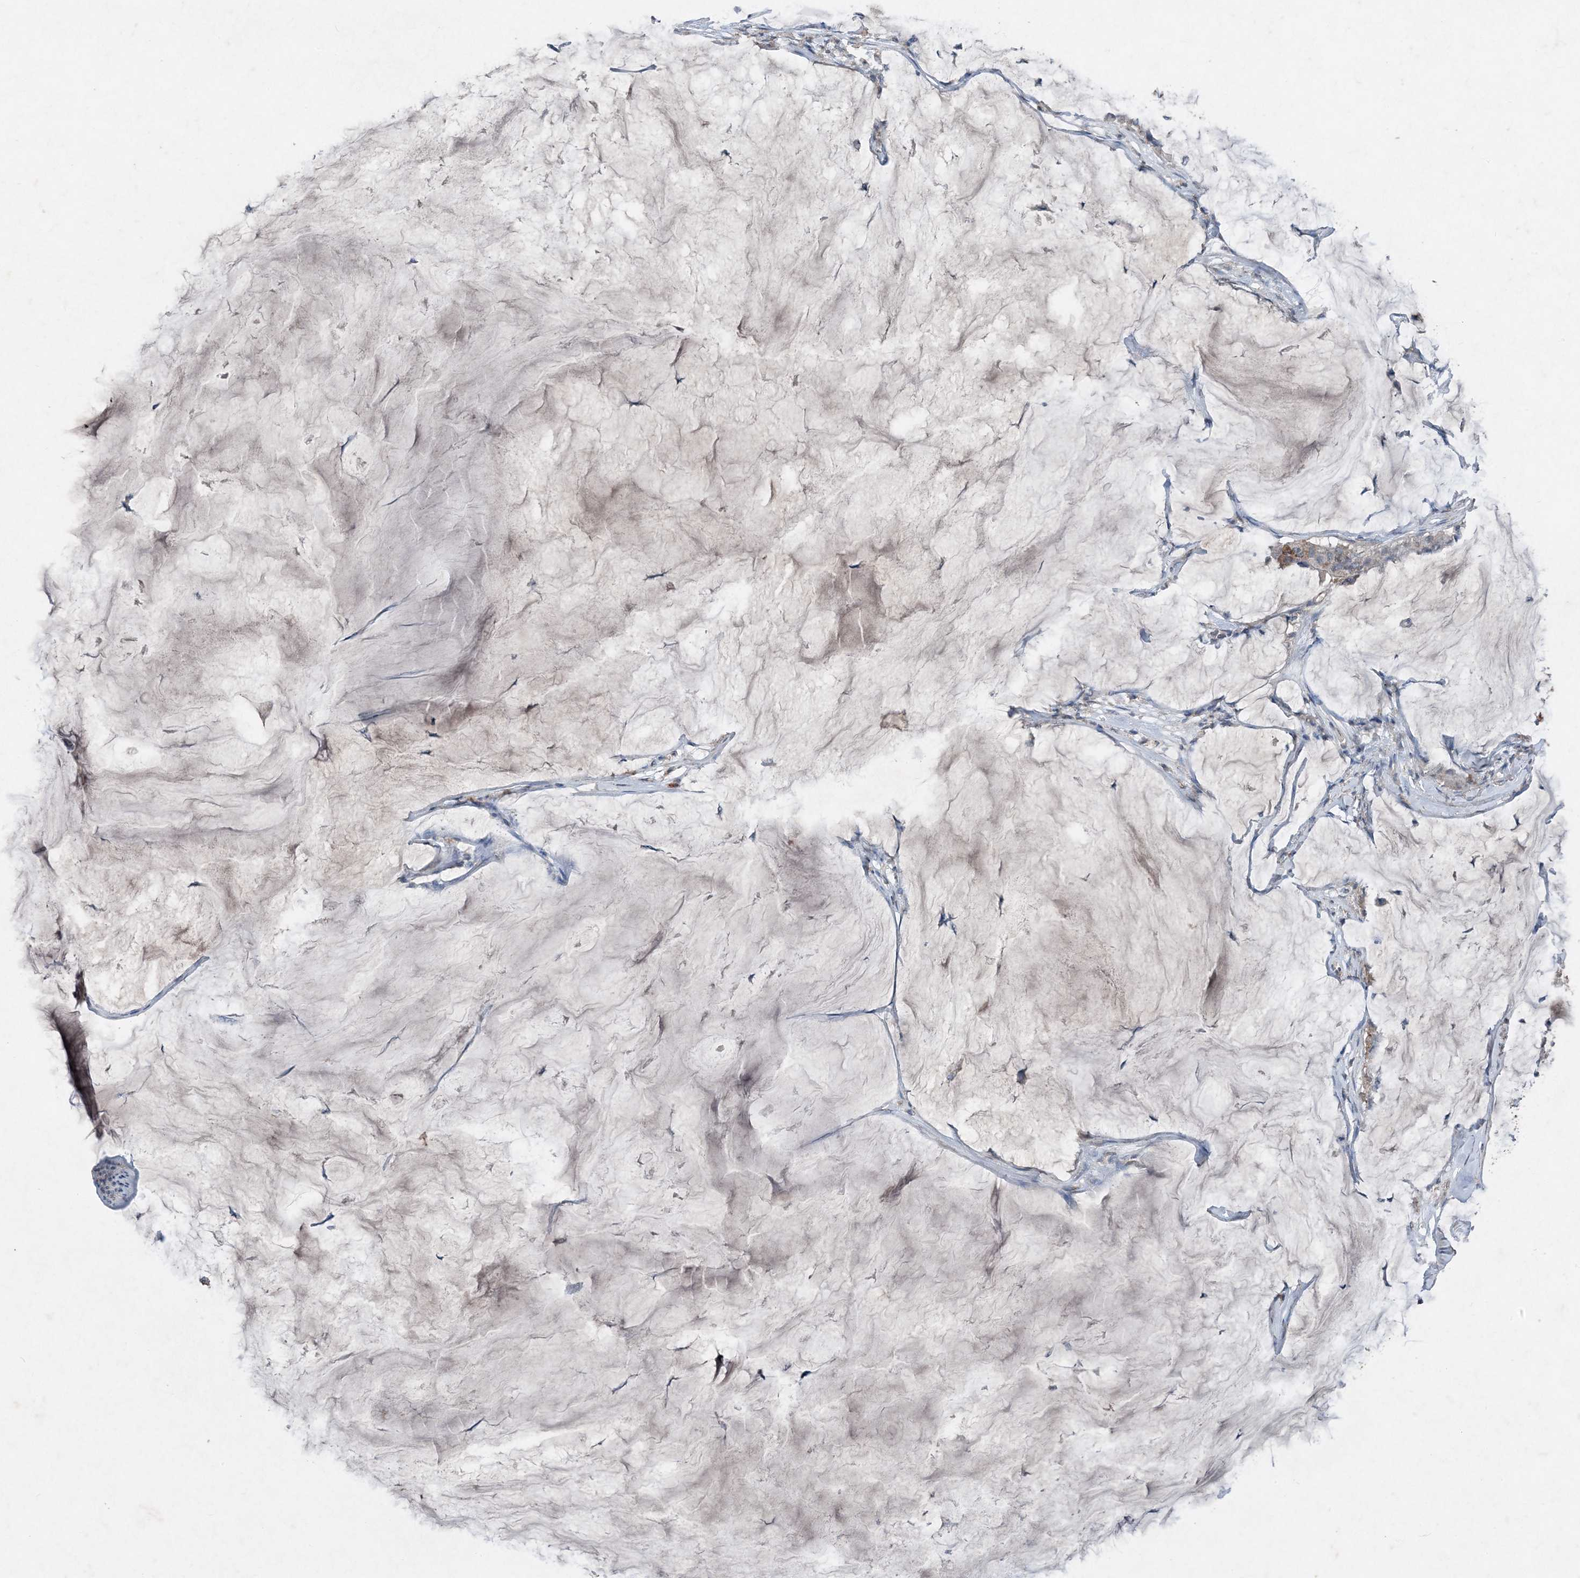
{"staining": {"intensity": "moderate", "quantity": "<25%", "location": "cytoplasmic/membranous"}, "tissue": "pancreatic cancer", "cell_type": "Tumor cells", "image_type": "cancer", "snomed": [{"axis": "morphology", "description": "Adenocarcinoma, NOS"}, {"axis": "topography", "description": "Pancreas"}], "caption": "Pancreatic cancer stained for a protein exhibits moderate cytoplasmic/membranous positivity in tumor cells. The staining was performed using DAB (3,3'-diaminobenzidine), with brown indicating positive protein expression. Nuclei are stained blue with hematoxylin.", "gene": "FCN3", "patient": {"sex": "male", "age": 41}}